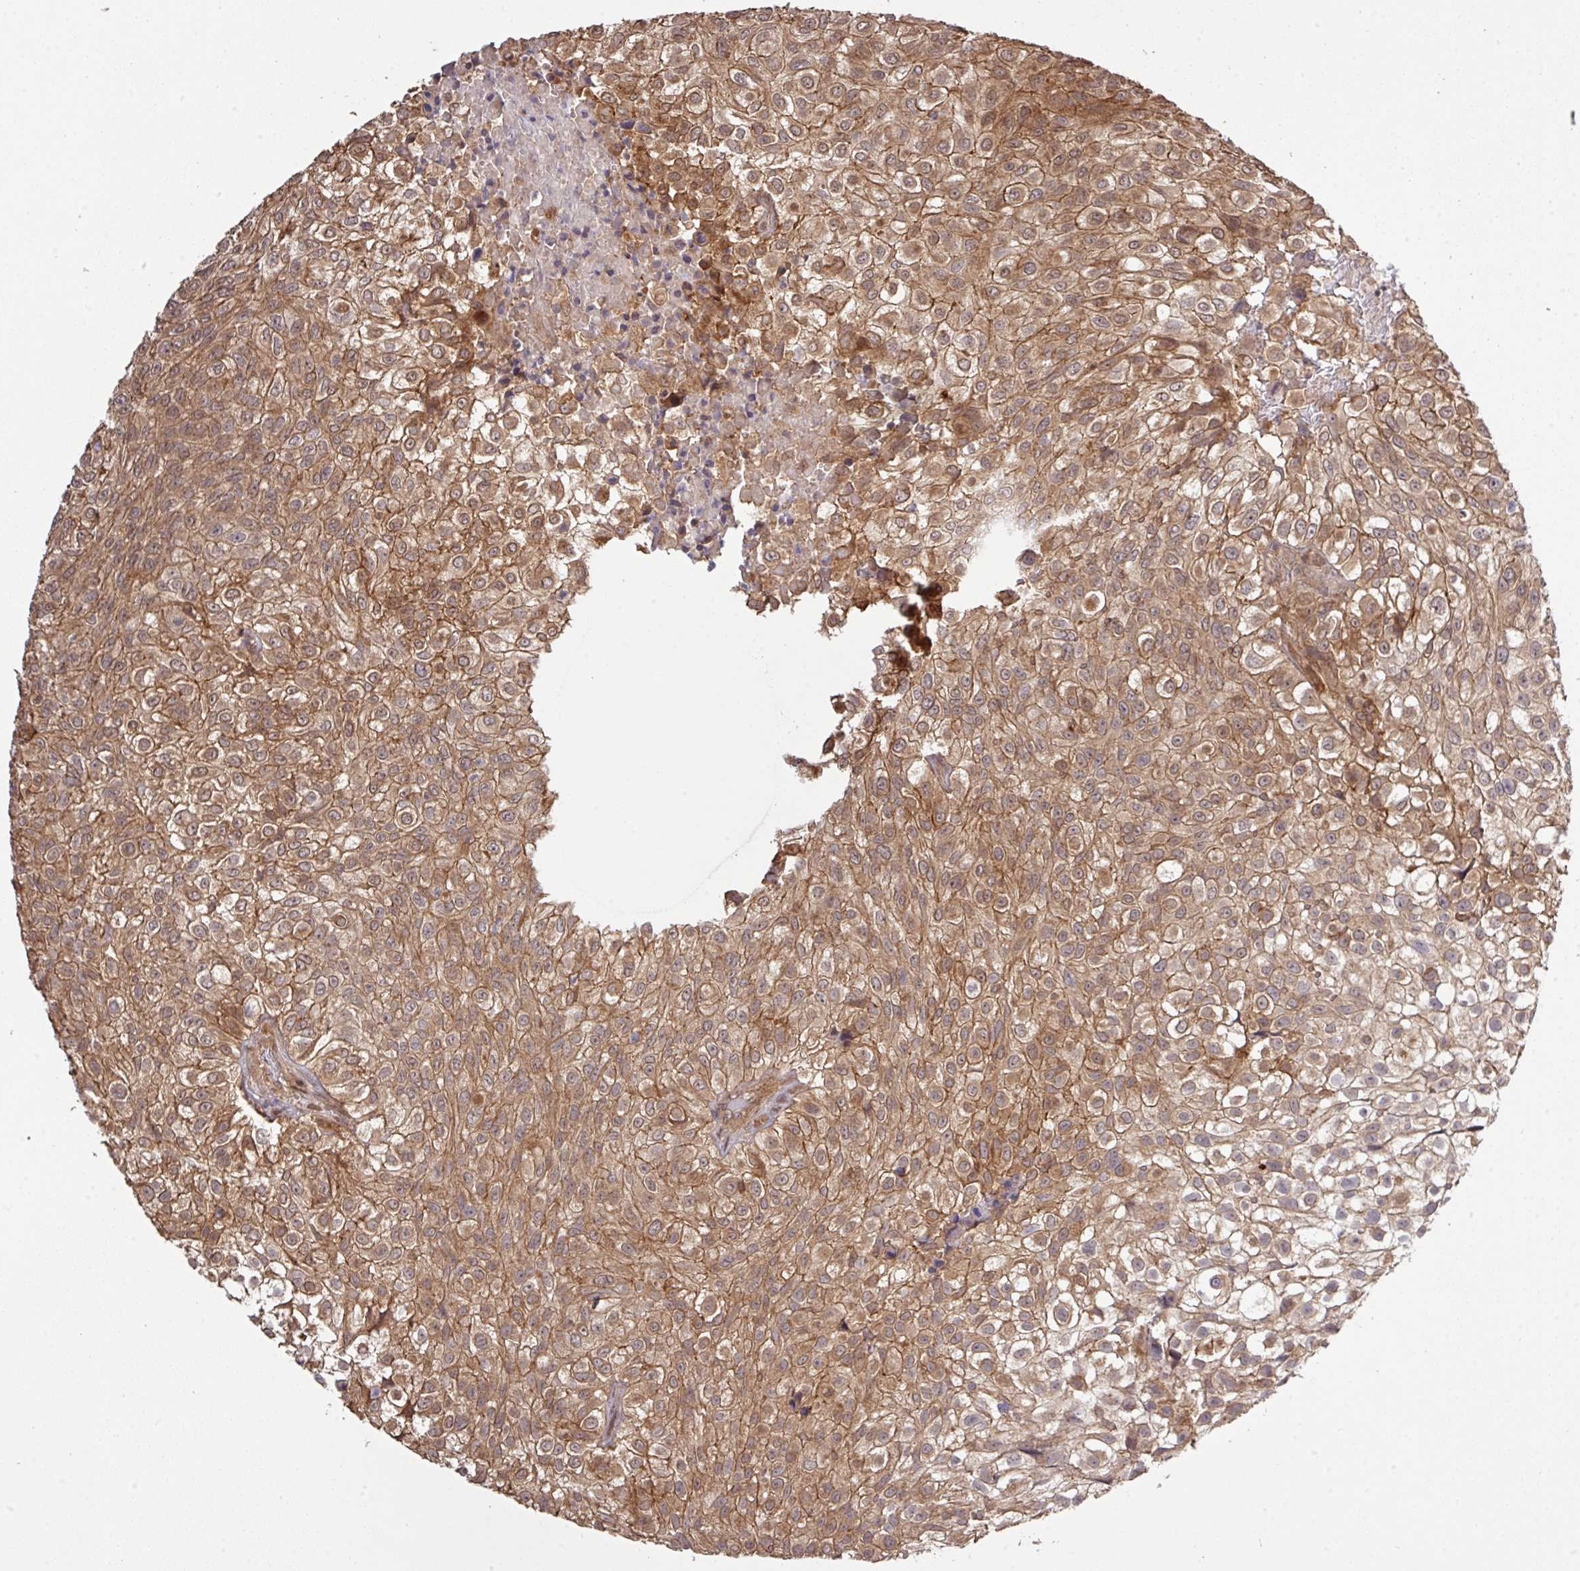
{"staining": {"intensity": "moderate", "quantity": ">75%", "location": "cytoplasmic/membranous,nuclear"}, "tissue": "urothelial cancer", "cell_type": "Tumor cells", "image_type": "cancer", "snomed": [{"axis": "morphology", "description": "Urothelial carcinoma, High grade"}, {"axis": "topography", "description": "Urinary bladder"}], "caption": "Moderate cytoplasmic/membranous and nuclear protein positivity is identified in about >75% of tumor cells in high-grade urothelial carcinoma. Immunohistochemistry stains the protein of interest in brown and the nuclei are stained blue.", "gene": "ARPIN", "patient": {"sex": "male", "age": 56}}